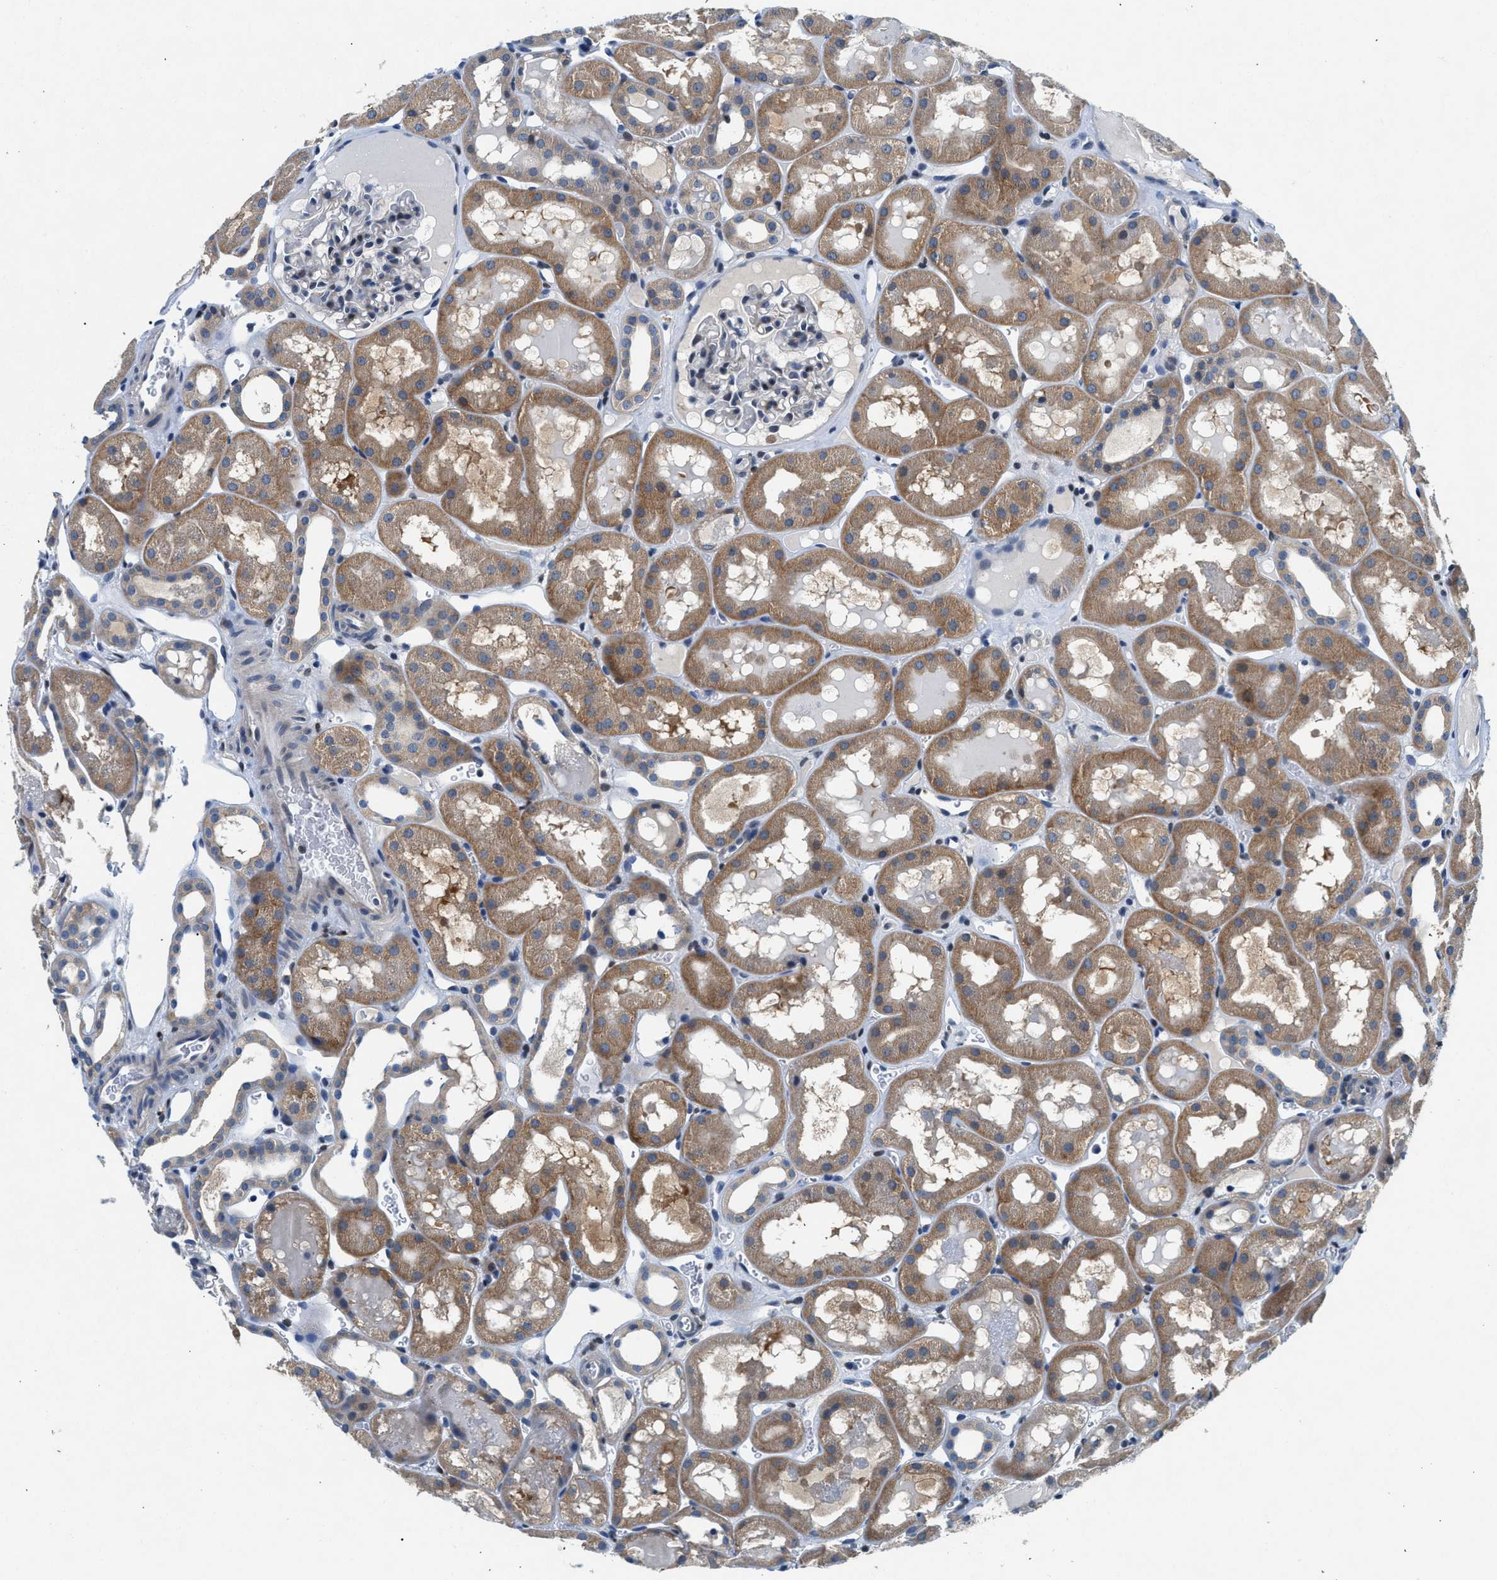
{"staining": {"intensity": "negative", "quantity": "none", "location": "none"}, "tissue": "kidney", "cell_type": "Cells in glomeruli", "image_type": "normal", "snomed": [{"axis": "morphology", "description": "Normal tissue, NOS"}, {"axis": "topography", "description": "Kidney"}, {"axis": "topography", "description": "Urinary bladder"}], "caption": "Kidney was stained to show a protein in brown. There is no significant staining in cells in glomeruli. Nuclei are stained in blue.", "gene": "COPS2", "patient": {"sex": "male", "age": 16}}